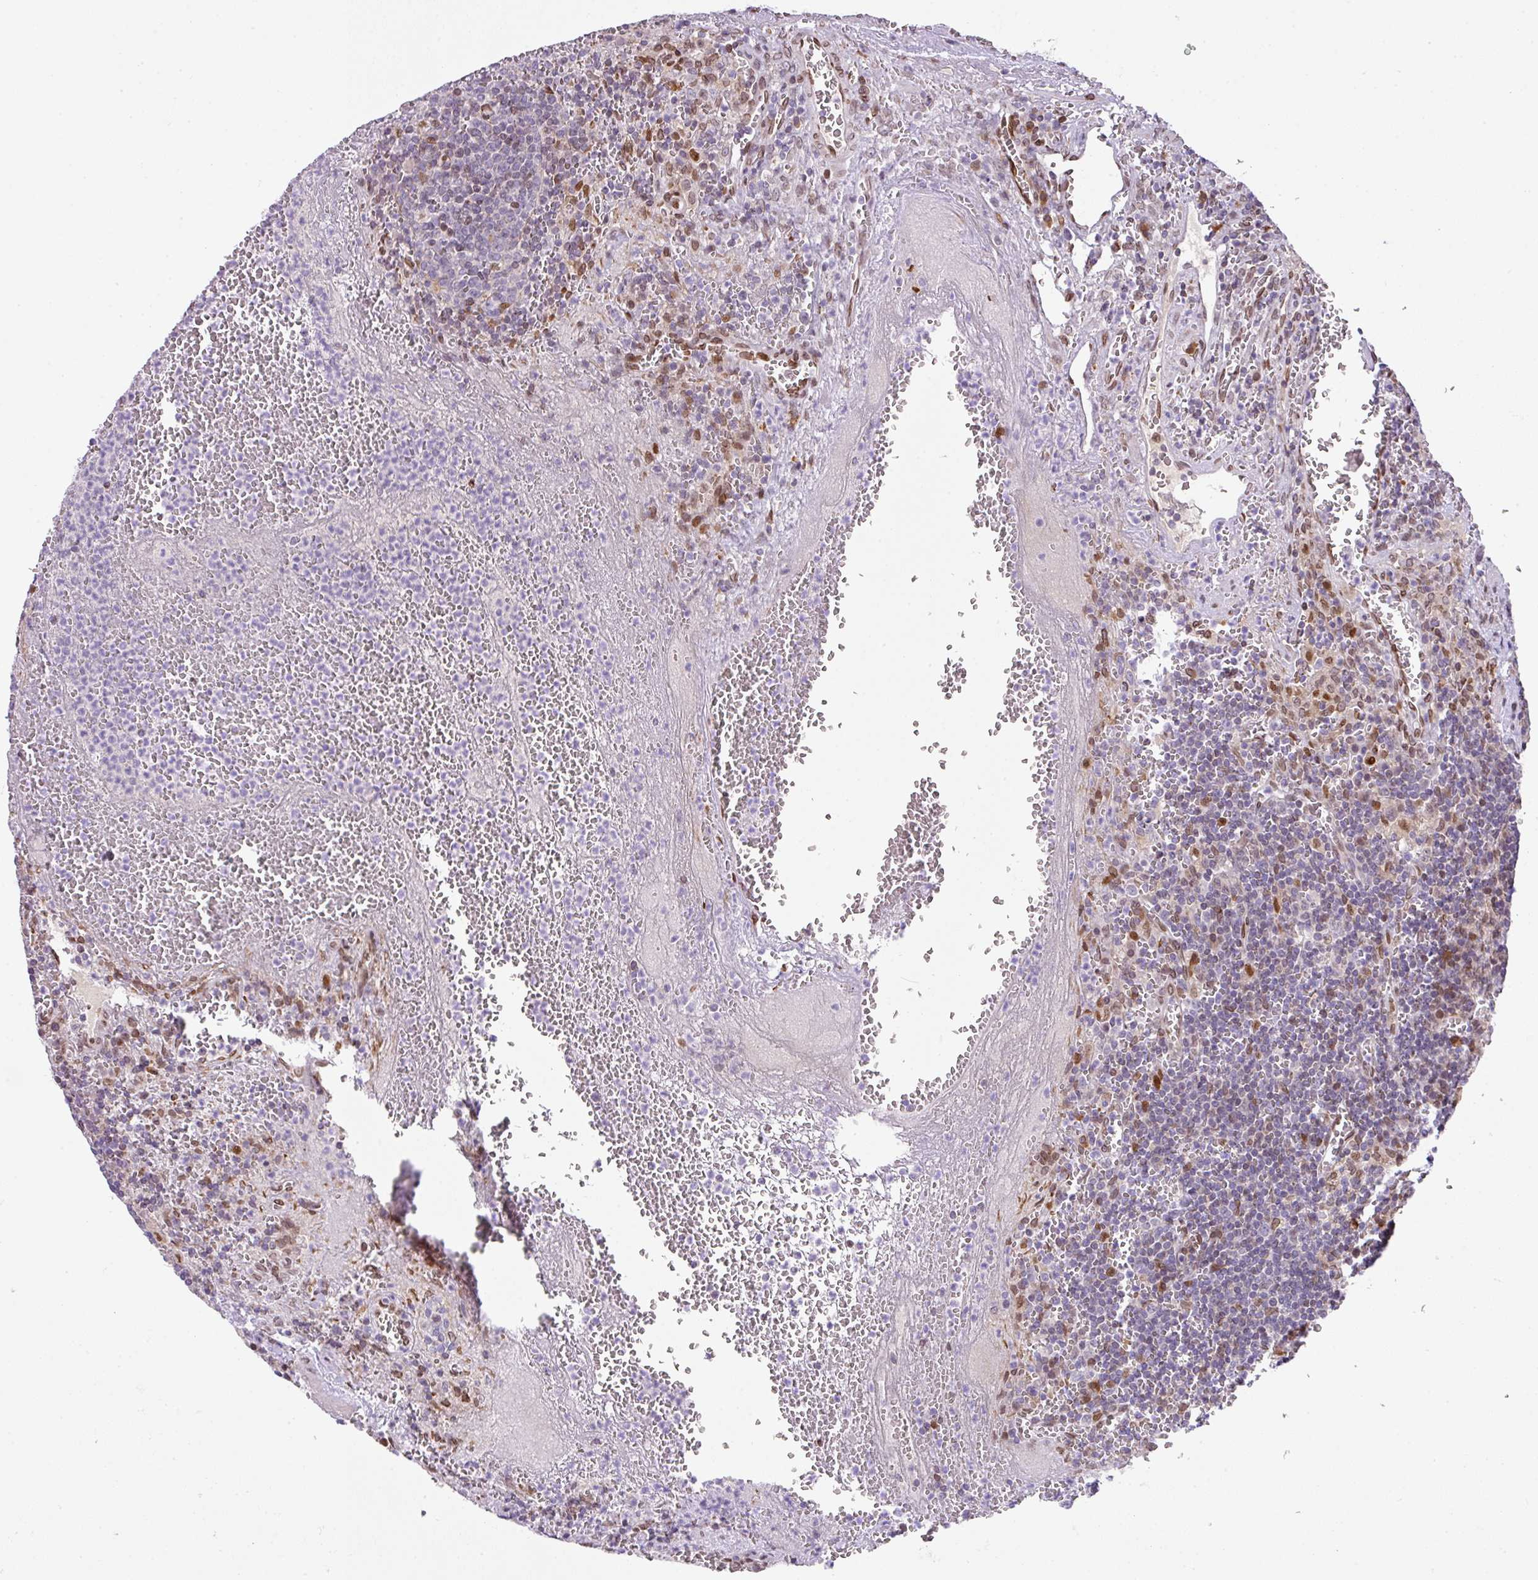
{"staining": {"intensity": "moderate", "quantity": "<25%", "location": "nuclear"}, "tissue": "lymph node", "cell_type": "Germinal center cells", "image_type": "normal", "snomed": [{"axis": "morphology", "description": "Normal tissue, NOS"}, {"axis": "topography", "description": "Lymph node"}], "caption": "Immunohistochemistry of unremarkable lymph node exhibits low levels of moderate nuclear positivity in approximately <25% of germinal center cells.", "gene": "PLK1", "patient": {"sex": "male", "age": 50}}